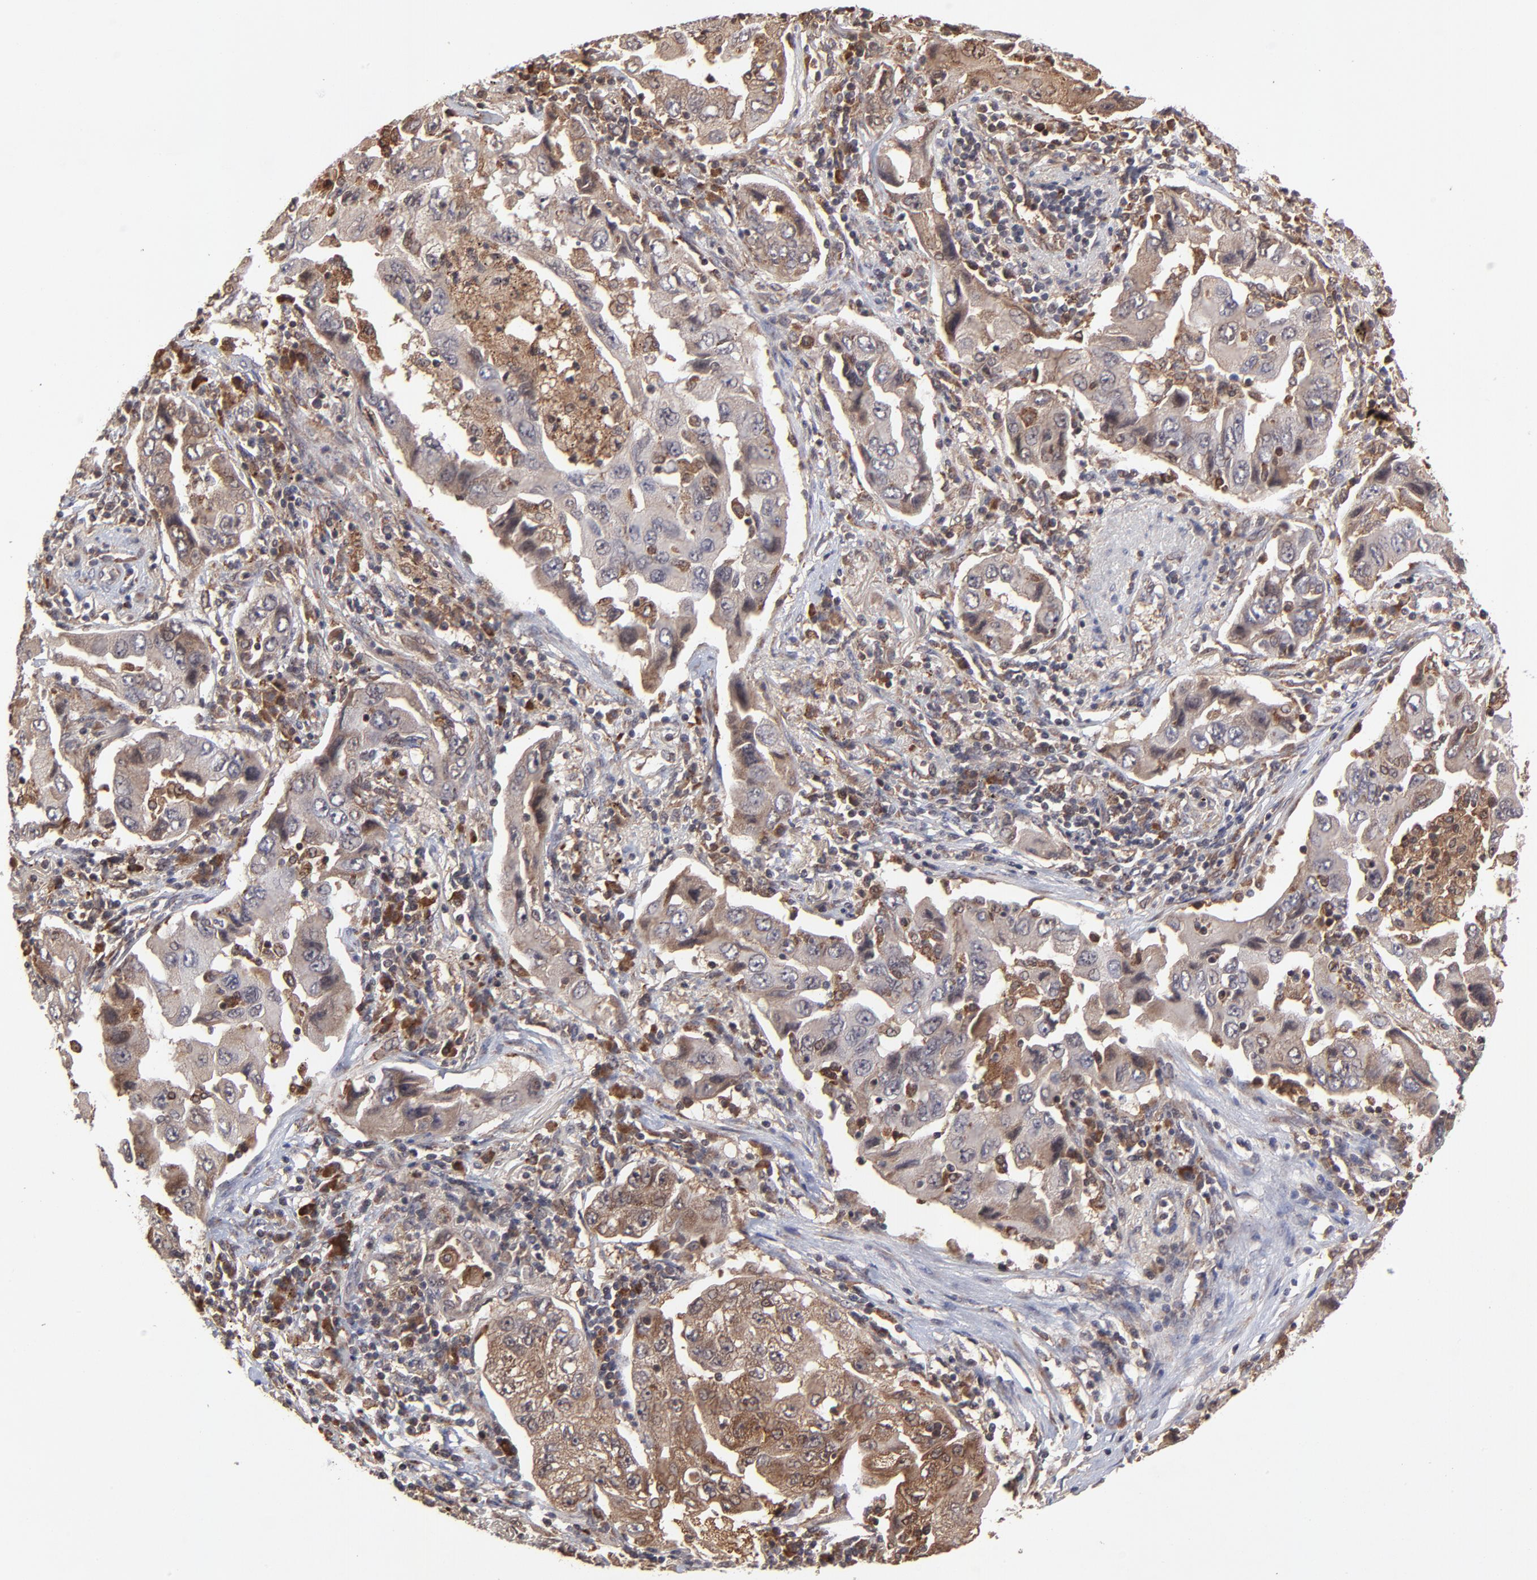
{"staining": {"intensity": "moderate", "quantity": ">75%", "location": "cytoplasmic/membranous"}, "tissue": "lung cancer", "cell_type": "Tumor cells", "image_type": "cancer", "snomed": [{"axis": "morphology", "description": "Adenocarcinoma, NOS"}, {"axis": "topography", "description": "Lung"}], "caption": "Protein analysis of lung adenocarcinoma tissue demonstrates moderate cytoplasmic/membranous expression in about >75% of tumor cells.", "gene": "UBE2L6", "patient": {"sex": "female", "age": 65}}